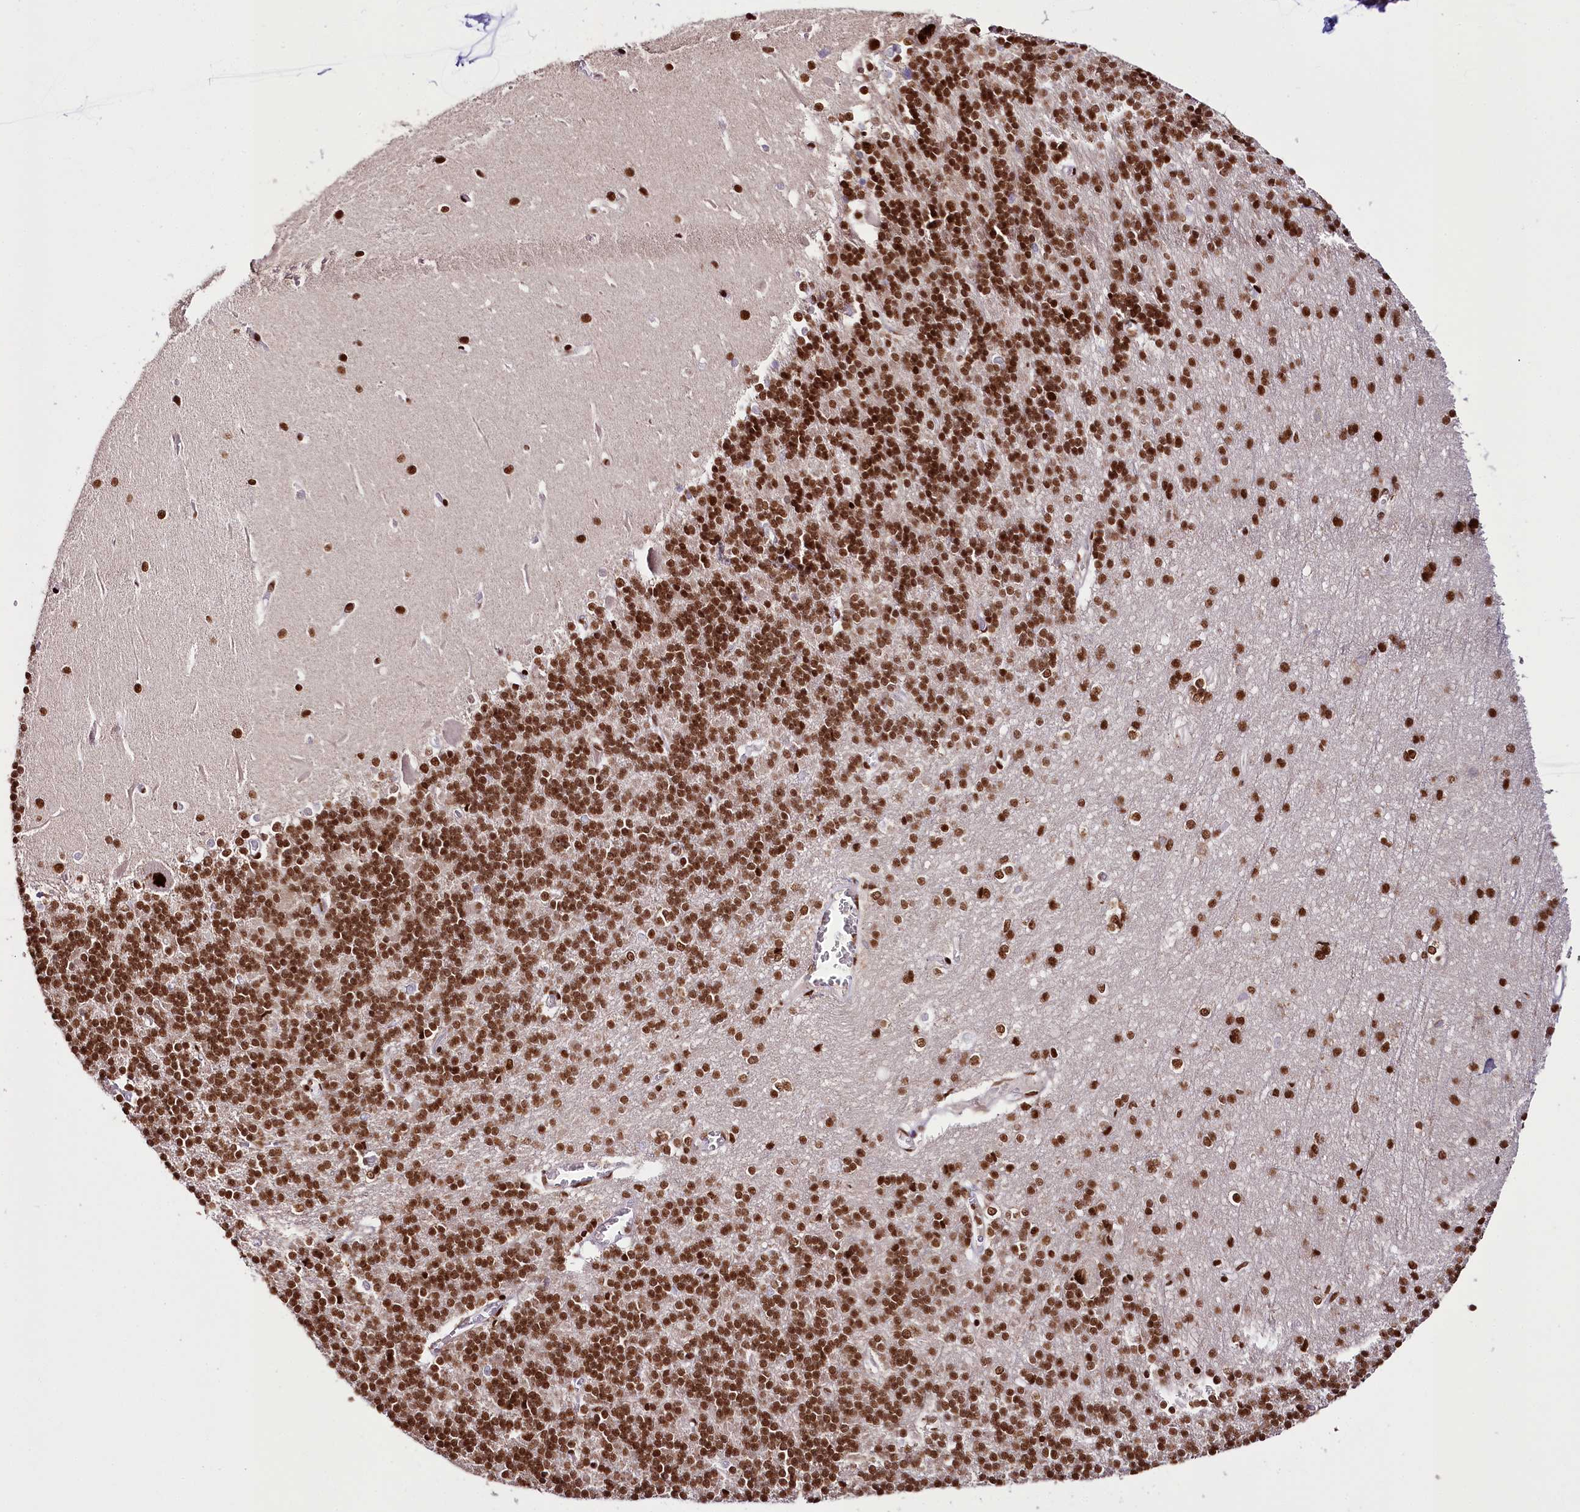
{"staining": {"intensity": "strong", "quantity": ">75%", "location": "nuclear"}, "tissue": "cerebellum", "cell_type": "Cells in granular layer", "image_type": "normal", "snomed": [{"axis": "morphology", "description": "Normal tissue, NOS"}, {"axis": "topography", "description": "Cerebellum"}], "caption": "Protein expression analysis of unremarkable cerebellum shows strong nuclear positivity in about >75% of cells in granular layer.", "gene": "SMARCE1", "patient": {"sex": "male", "age": 37}}